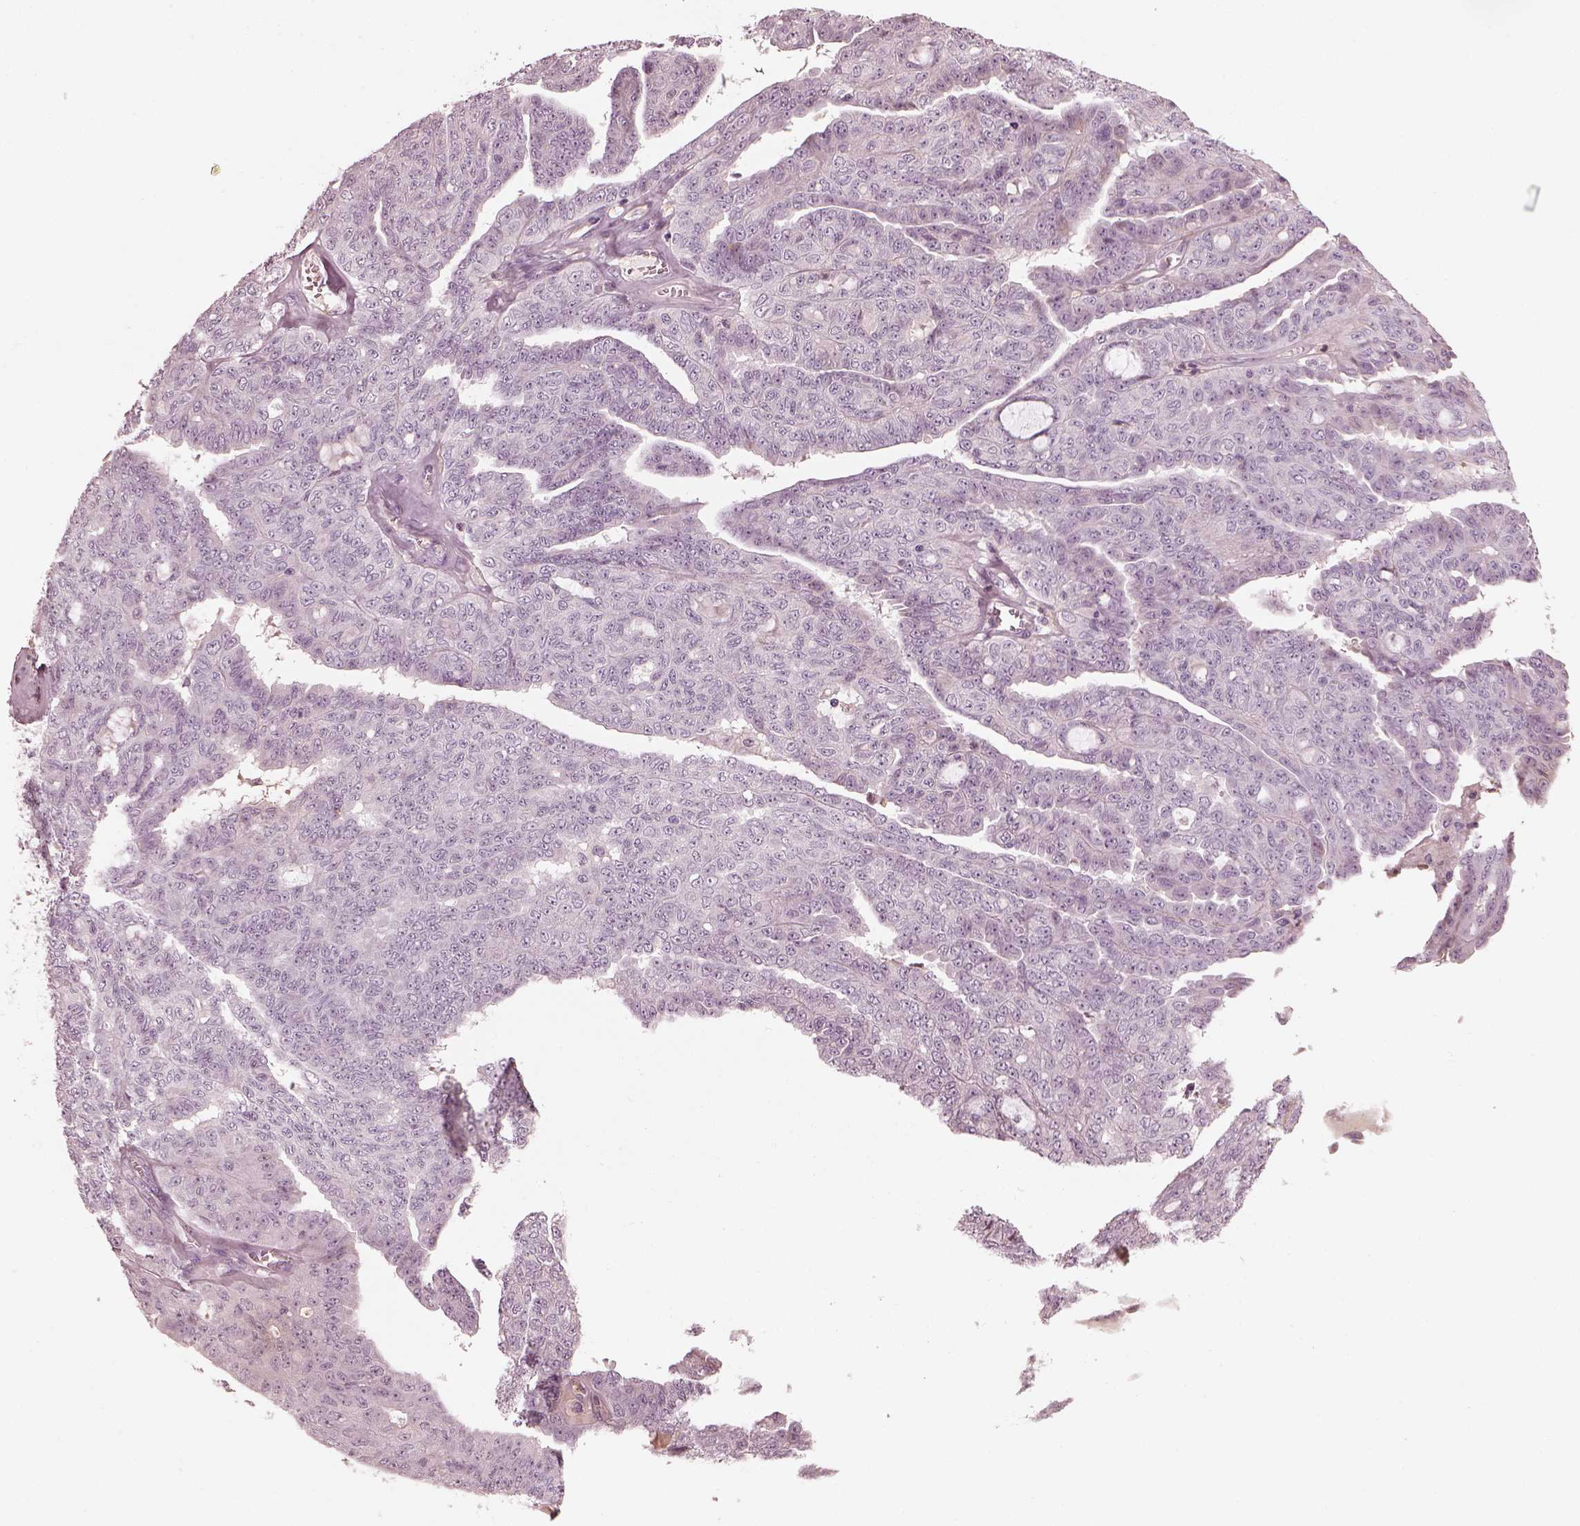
{"staining": {"intensity": "negative", "quantity": "none", "location": "none"}, "tissue": "ovarian cancer", "cell_type": "Tumor cells", "image_type": "cancer", "snomed": [{"axis": "morphology", "description": "Cystadenocarcinoma, serous, NOS"}, {"axis": "topography", "description": "Ovary"}], "caption": "Human ovarian cancer (serous cystadenocarcinoma) stained for a protein using immunohistochemistry shows no staining in tumor cells.", "gene": "OPTC", "patient": {"sex": "female", "age": 71}}